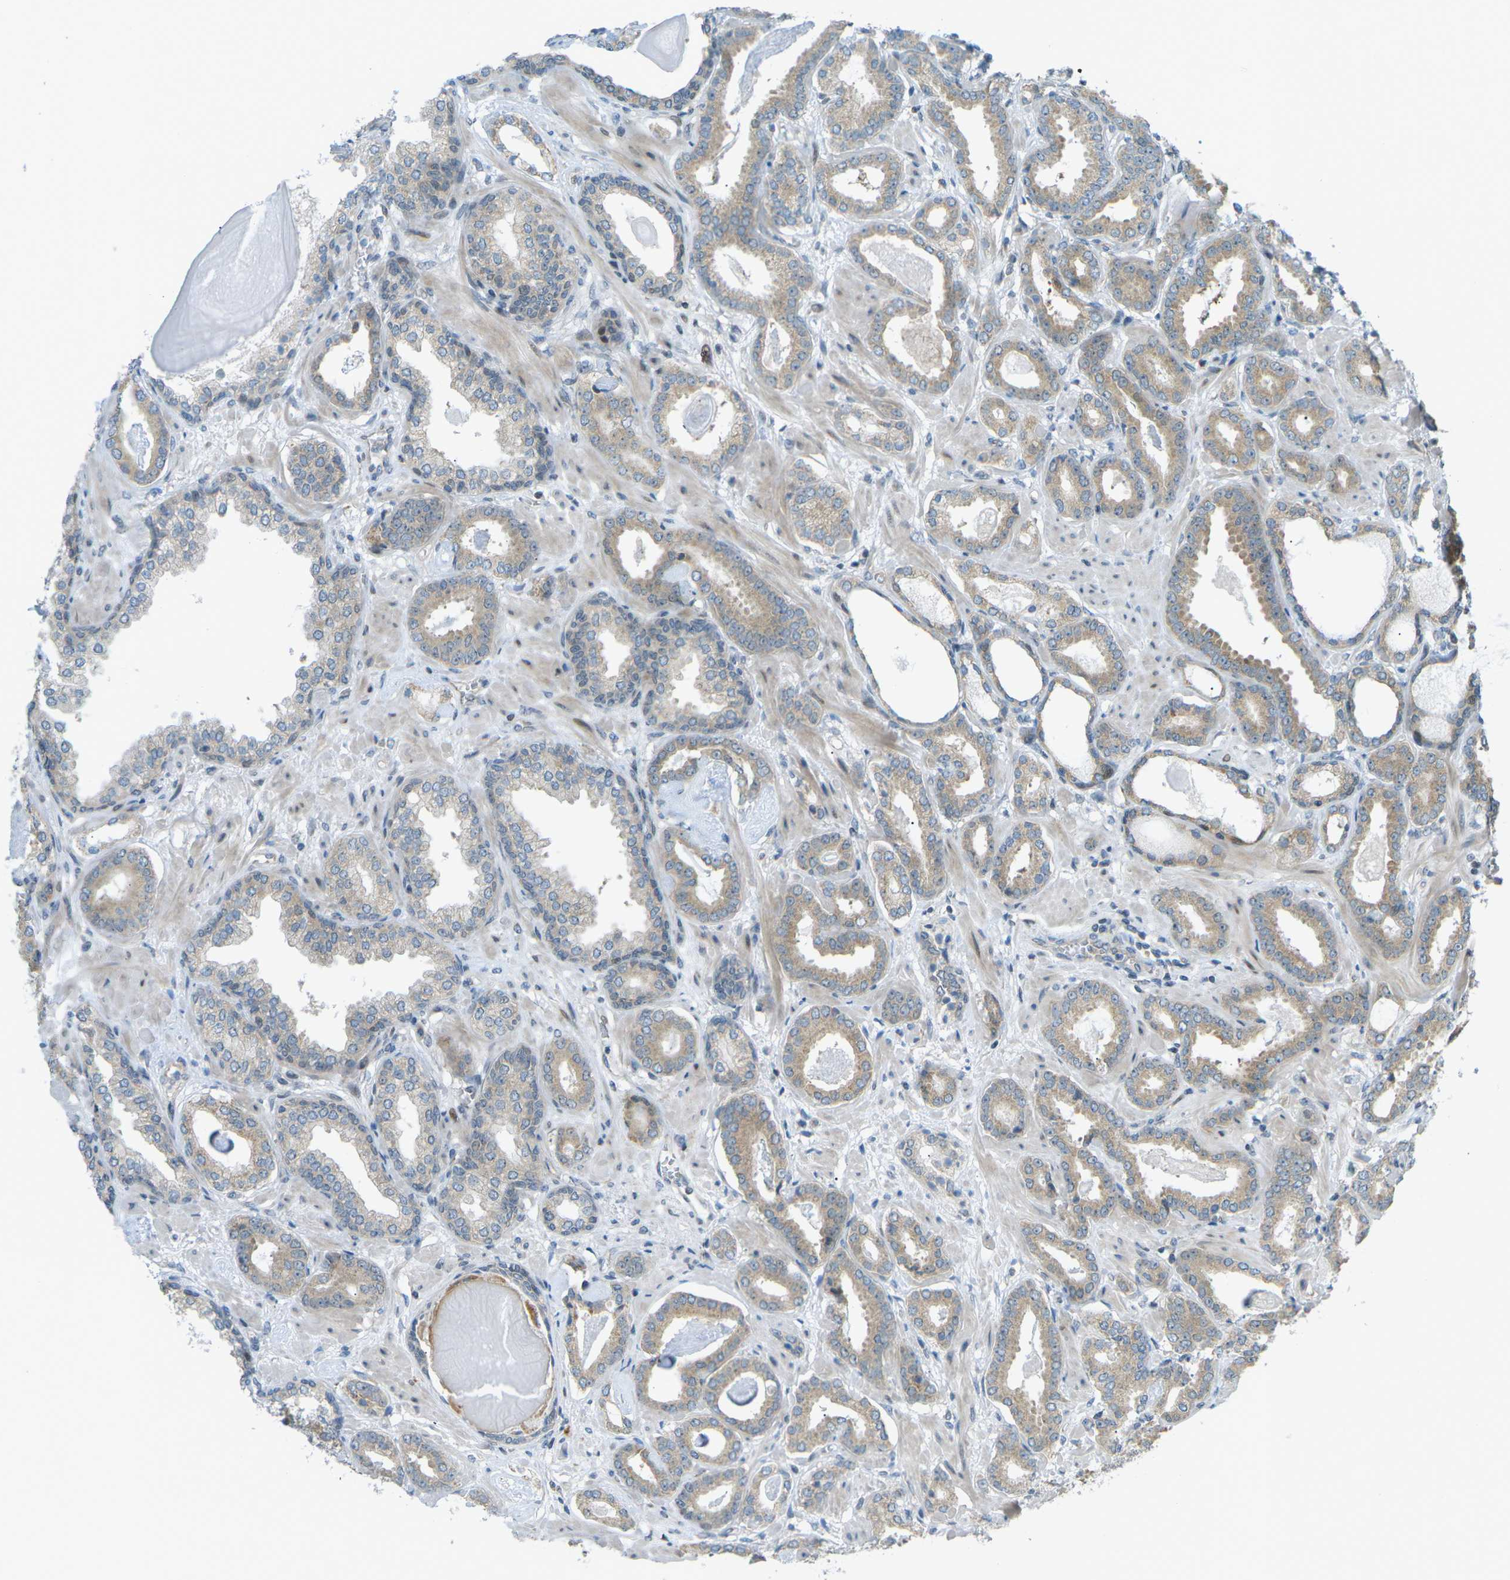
{"staining": {"intensity": "weak", "quantity": ">75%", "location": "cytoplasmic/membranous"}, "tissue": "prostate cancer", "cell_type": "Tumor cells", "image_type": "cancer", "snomed": [{"axis": "morphology", "description": "Adenocarcinoma, Low grade"}, {"axis": "topography", "description": "Prostate"}], "caption": "Immunohistochemistry (IHC) histopathology image of prostate cancer stained for a protein (brown), which displays low levels of weak cytoplasmic/membranous staining in approximately >75% of tumor cells.", "gene": "CCDC186", "patient": {"sex": "male", "age": 53}}